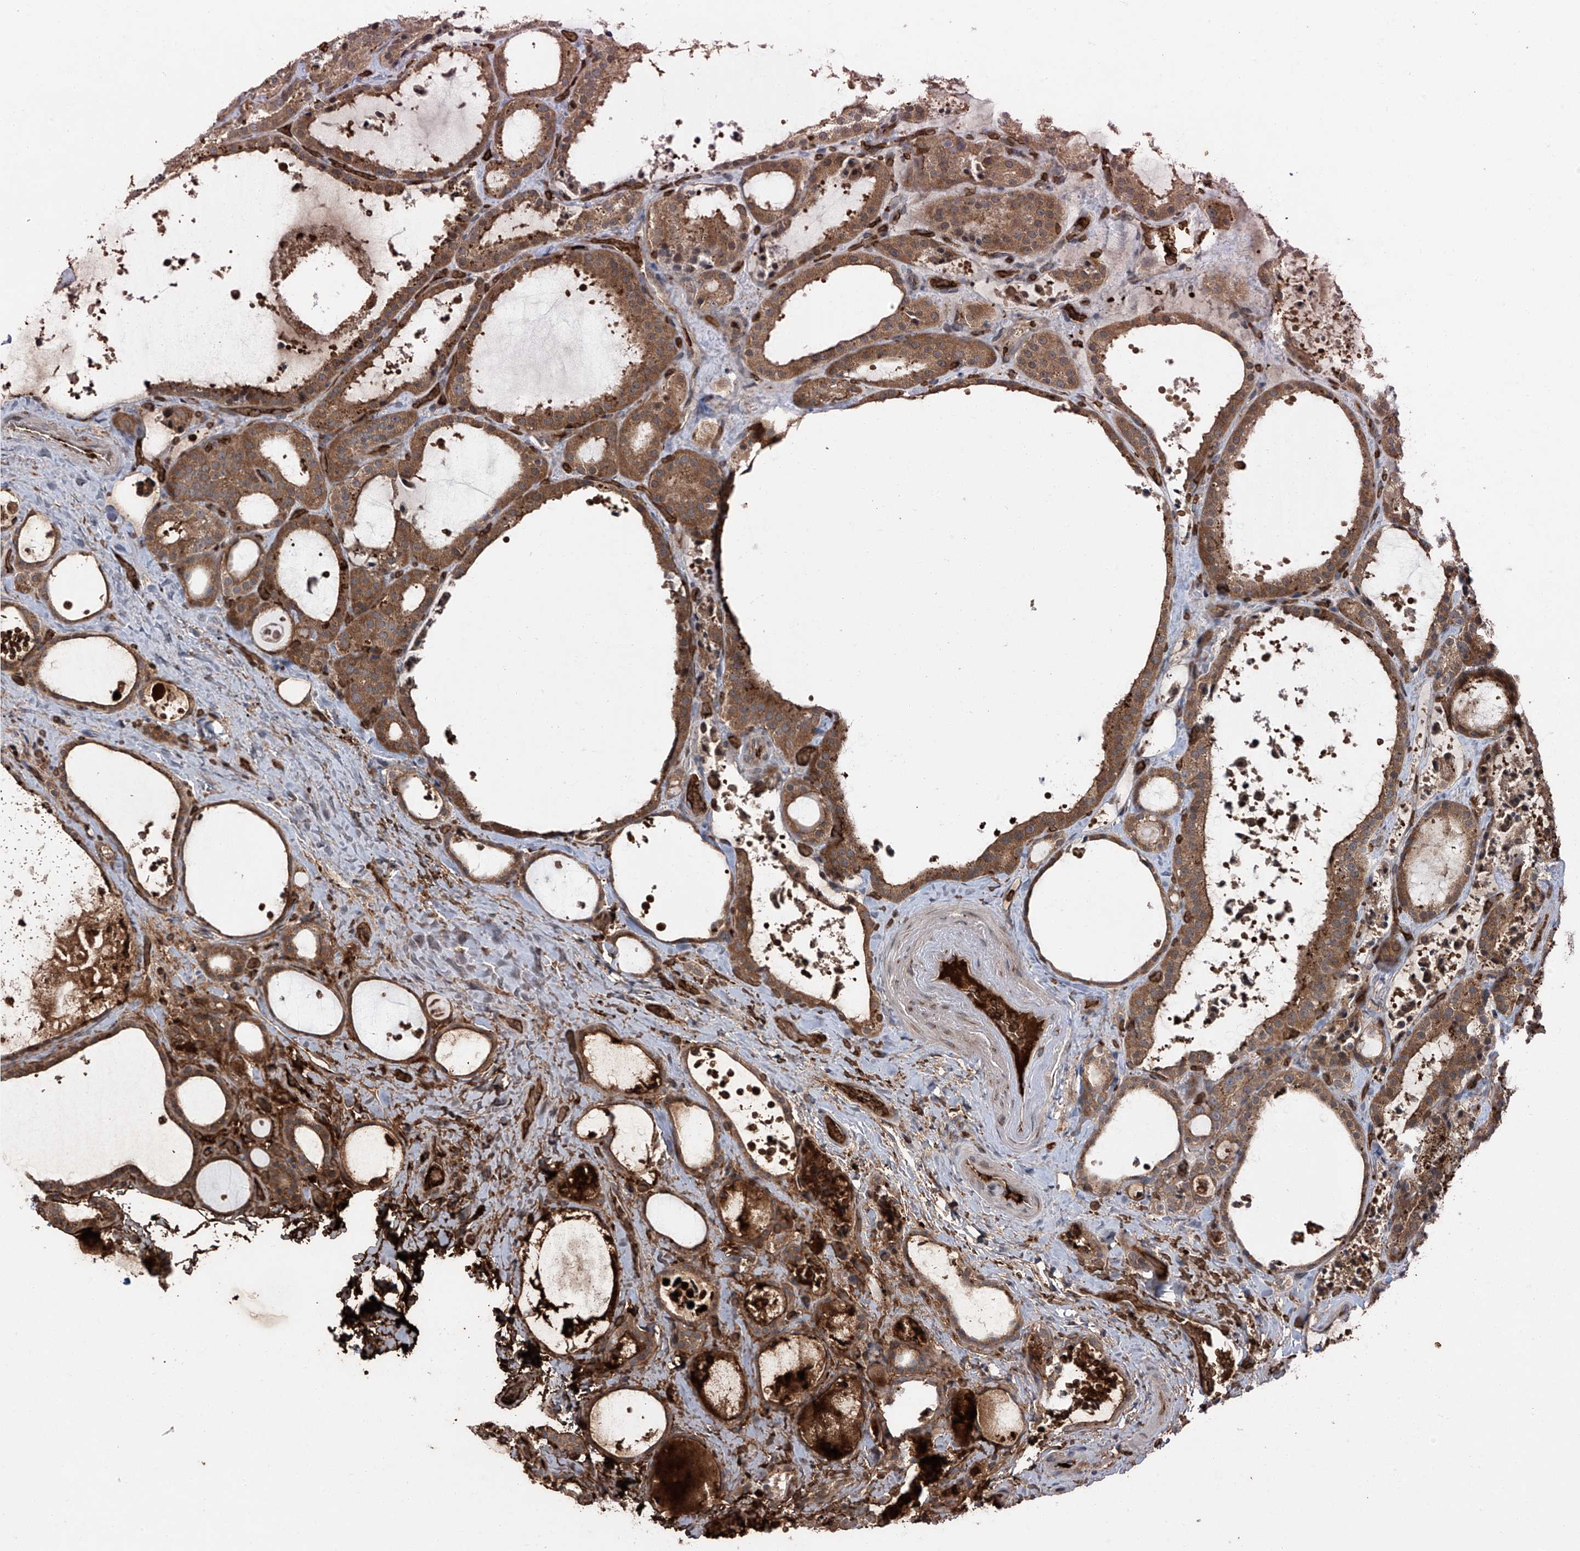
{"staining": {"intensity": "moderate", "quantity": ">75%", "location": "cytoplasmic/membranous"}, "tissue": "thyroid cancer", "cell_type": "Tumor cells", "image_type": "cancer", "snomed": [{"axis": "morphology", "description": "Papillary adenocarcinoma, NOS"}, {"axis": "topography", "description": "Thyroid gland"}], "caption": "An IHC photomicrograph of neoplastic tissue is shown. Protein staining in brown highlights moderate cytoplasmic/membranous positivity in papillary adenocarcinoma (thyroid) within tumor cells.", "gene": "ZDHHC9", "patient": {"sex": "male", "age": 77}}